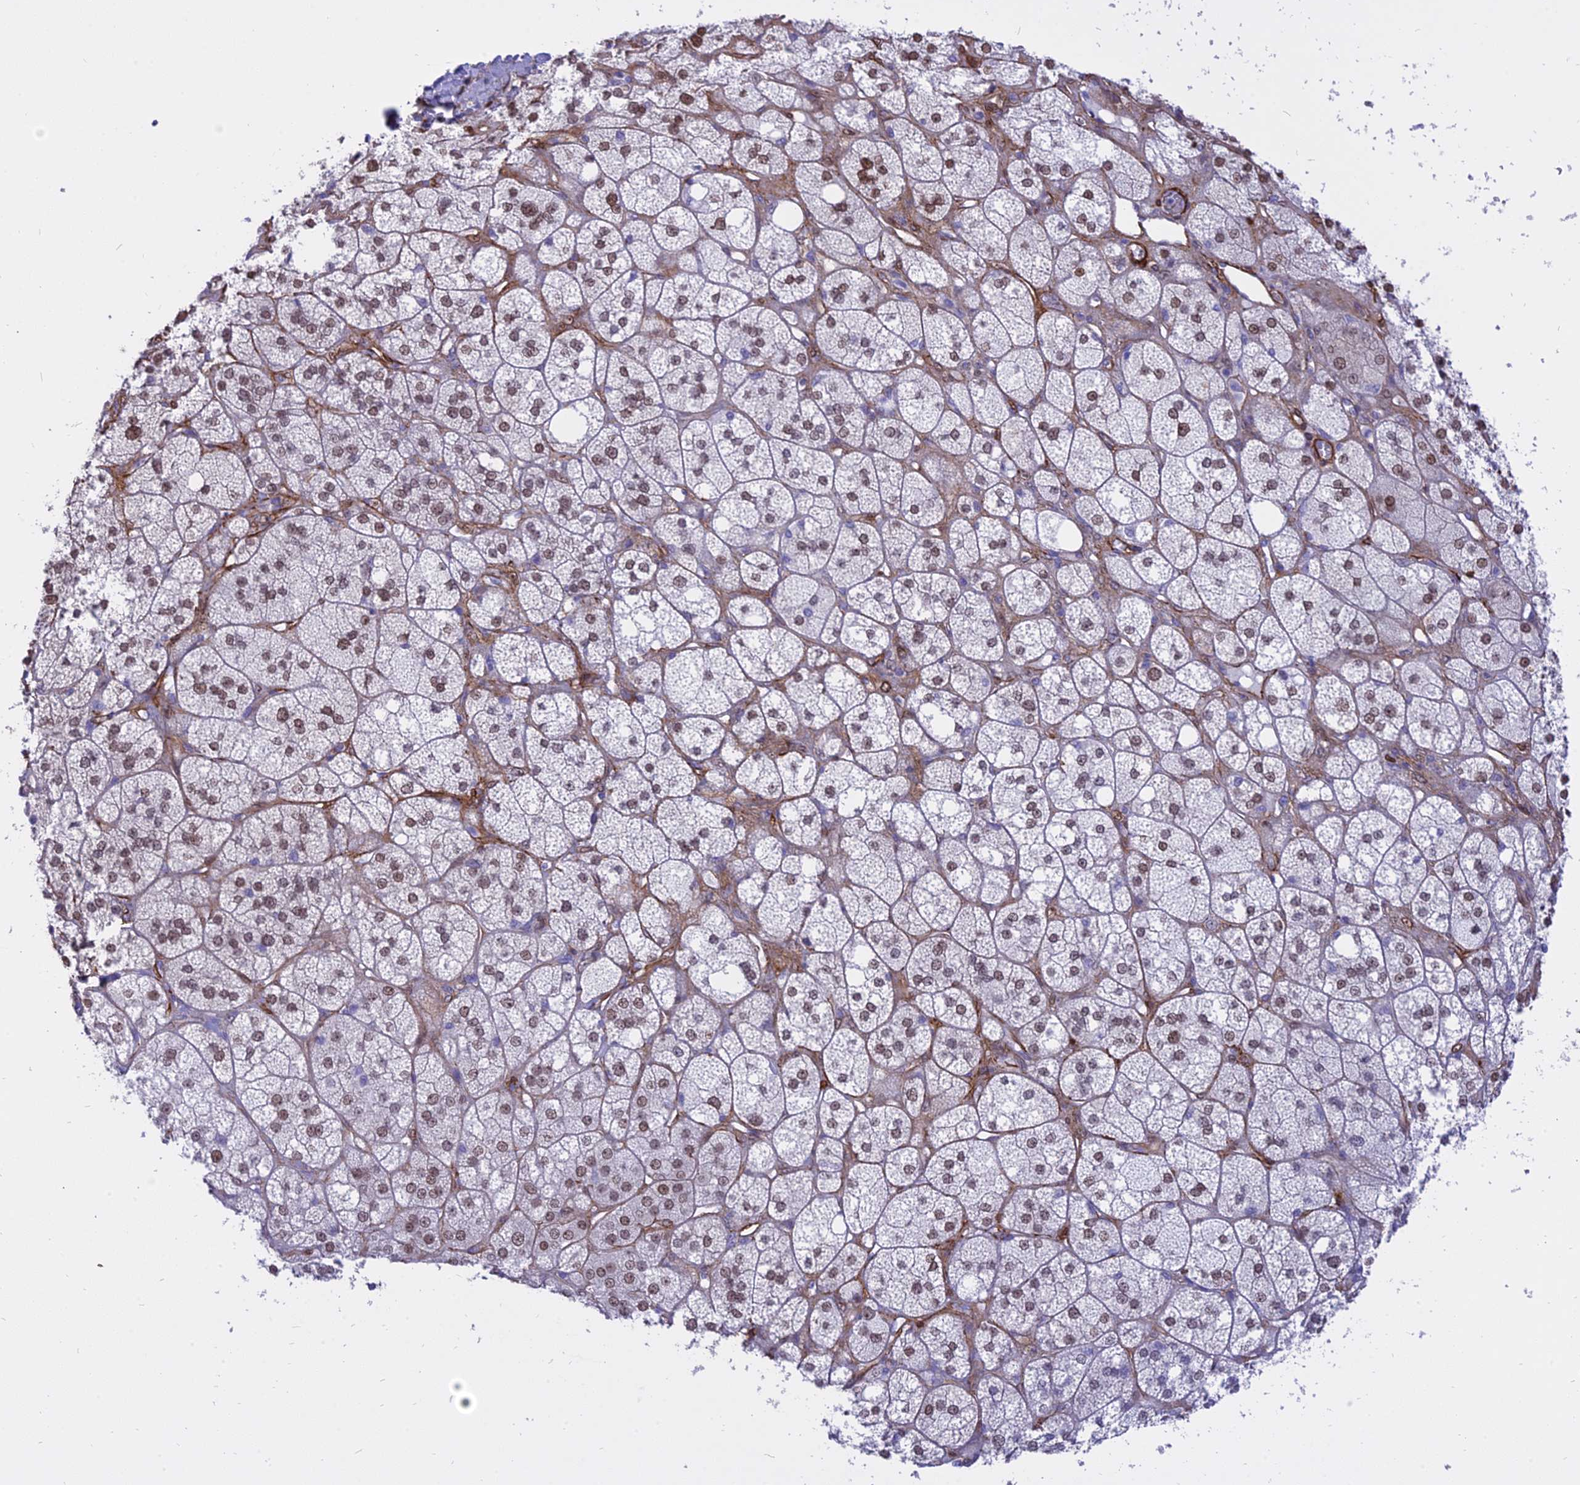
{"staining": {"intensity": "strong", "quantity": "25%-75%", "location": "nuclear"}, "tissue": "adrenal gland", "cell_type": "Glandular cells", "image_type": "normal", "snomed": [{"axis": "morphology", "description": "Normal tissue, NOS"}, {"axis": "topography", "description": "Adrenal gland"}], "caption": "Immunohistochemistry (IHC) (DAB) staining of normal adrenal gland demonstrates strong nuclear protein expression in approximately 25%-75% of glandular cells.", "gene": "CENPV", "patient": {"sex": "male", "age": 61}}